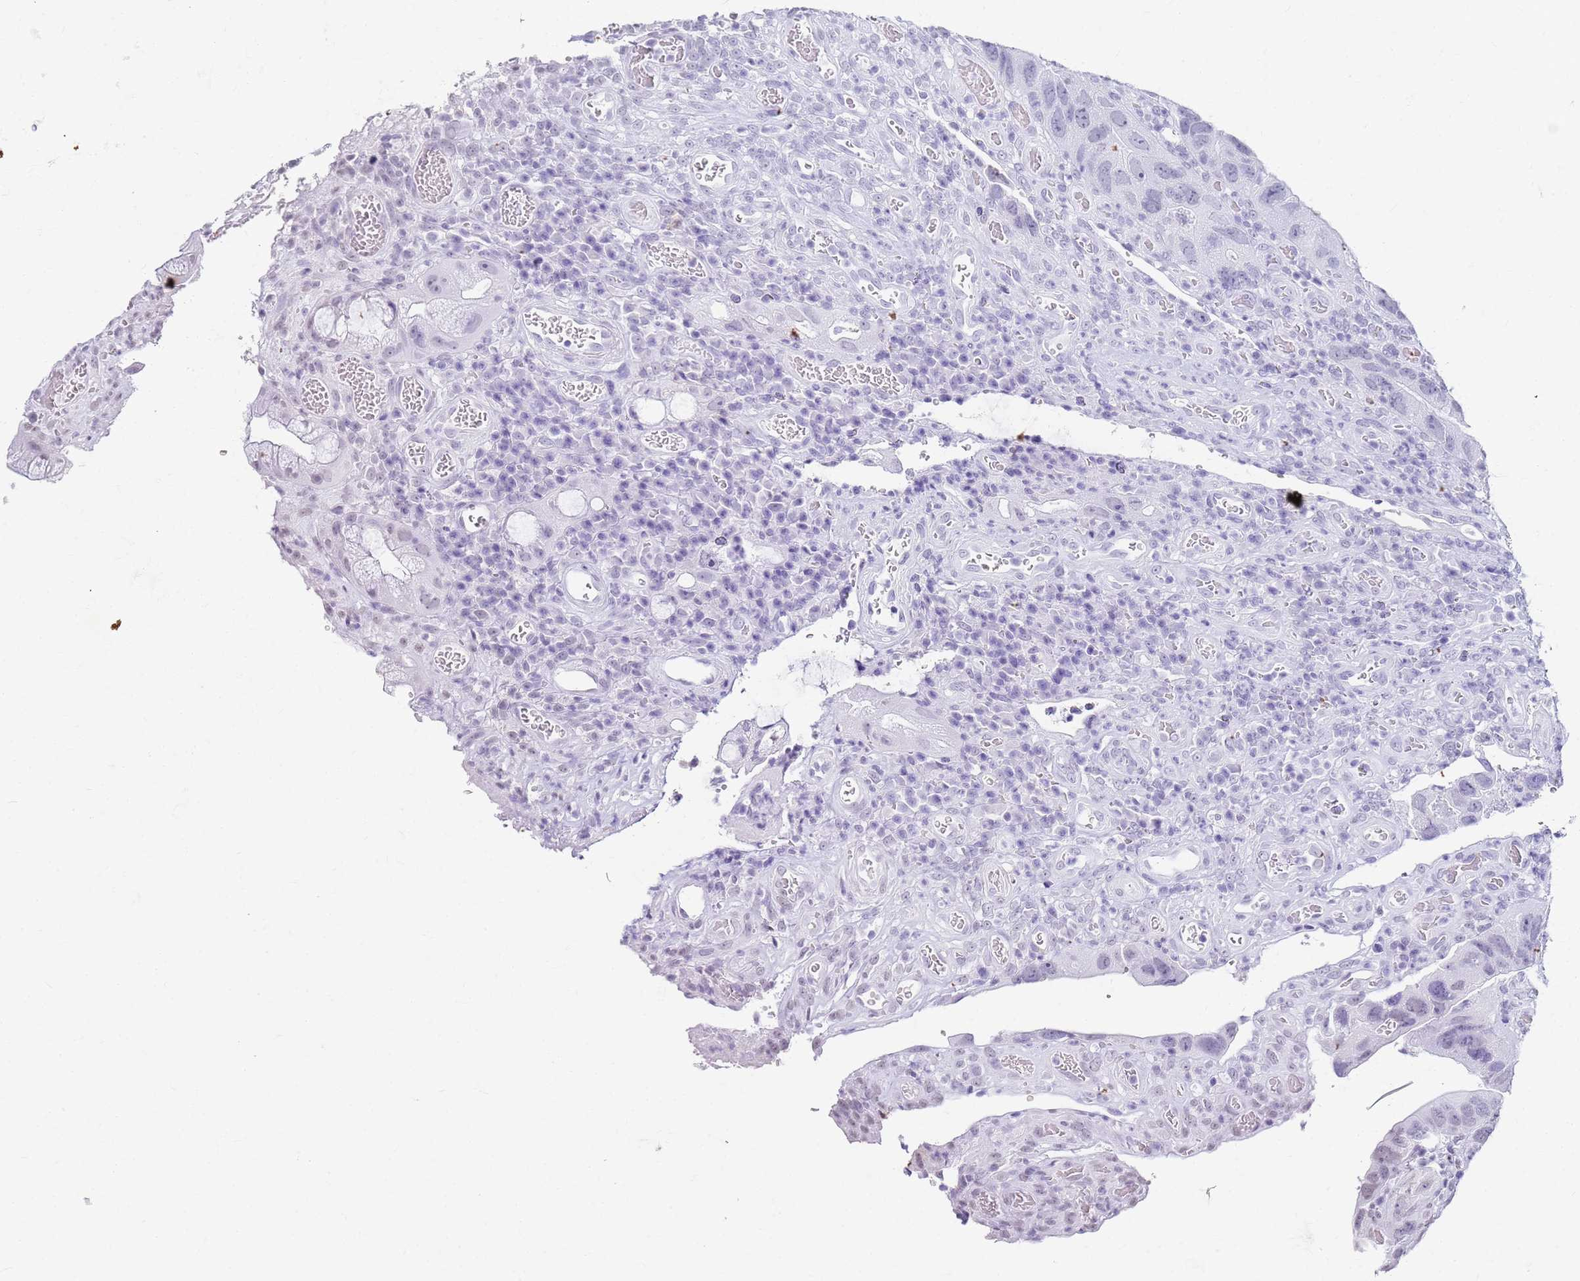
{"staining": {"intensity": "negative", "quantity": "none", "location": "none"}, "tissue": "colorectal cancer", "cell_type": "Tumor cells", "image_type": "cancer", "snomed": [{"axis": "morphology", "description": "Adenocarcinoma, NOS"}, {"axis": "topography", "description": "Rectum"}], "caption": "A histopathology image of colorectal cancer (adenocarcinoma) stained for a protein reveals no brown staining in tumor cells. The staining is performed using DAB (3,3'-diaminobenzidine) brown chromogen with nuclei counter-stained in using hematoxylin.", "gene": "SLC7A9", "patient": {"sex": "male", "age": 63}}